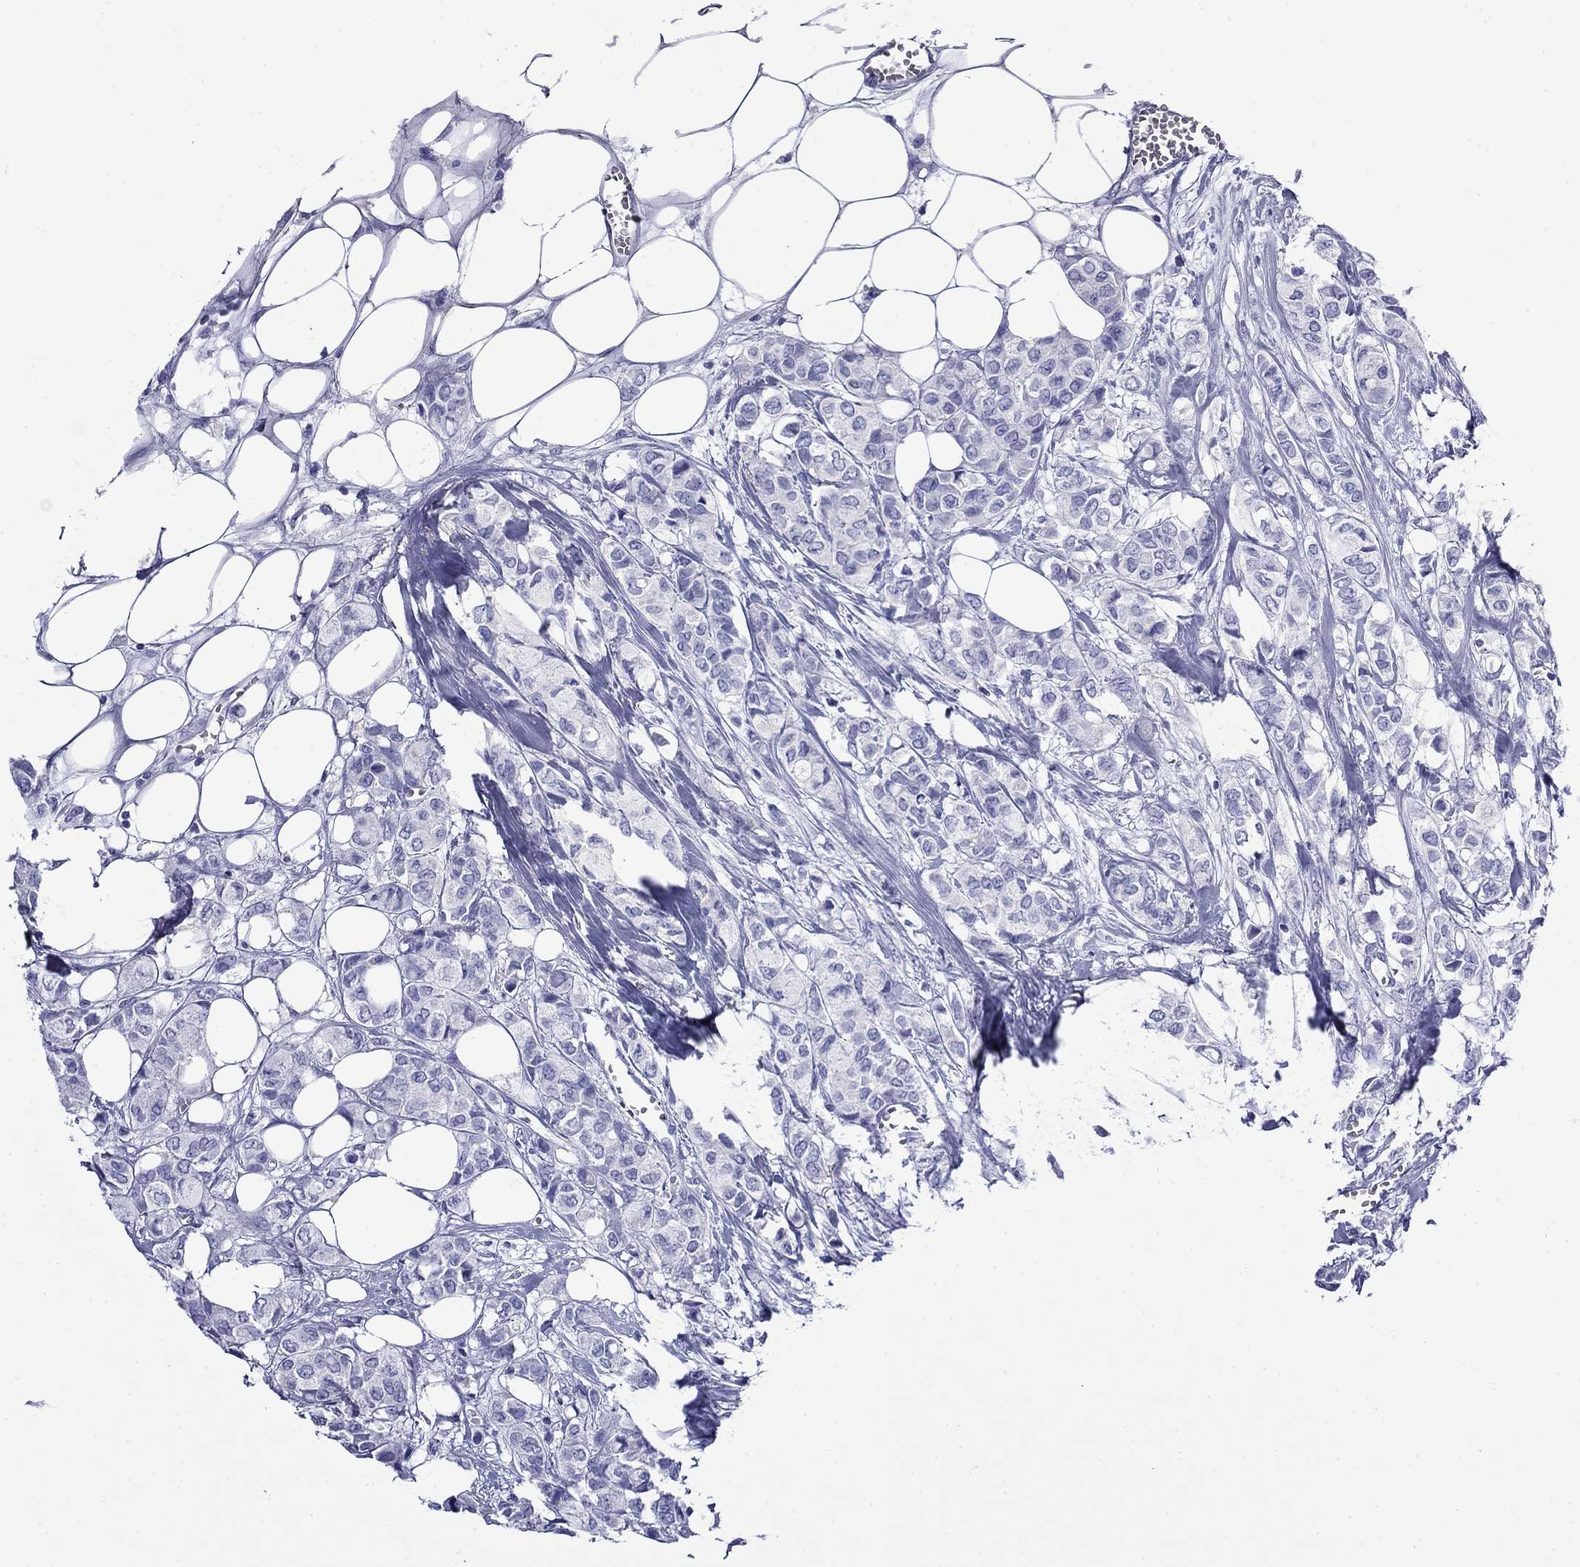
{"staining": {"intensity": "negative", "quantity": "none", "location": "none"}, "tissue": "breast cancer", "cell_type": "Tumor cells", "image_type": "cancer", "snomed": [{"axis": "morphology", "description": "Duct carcinoma"}, {"axis": "topography", "description": "Breast"}], "caption": "High magnification brightfield microscopy of breast cancer (infiltrating ductal carcinoma) stained with DAB (brown) and counterstained with hematoxylin (blue): tumor cells show no significant staining.", "gene": "GIP", "patient": {"sex": "female", "age": 85}}